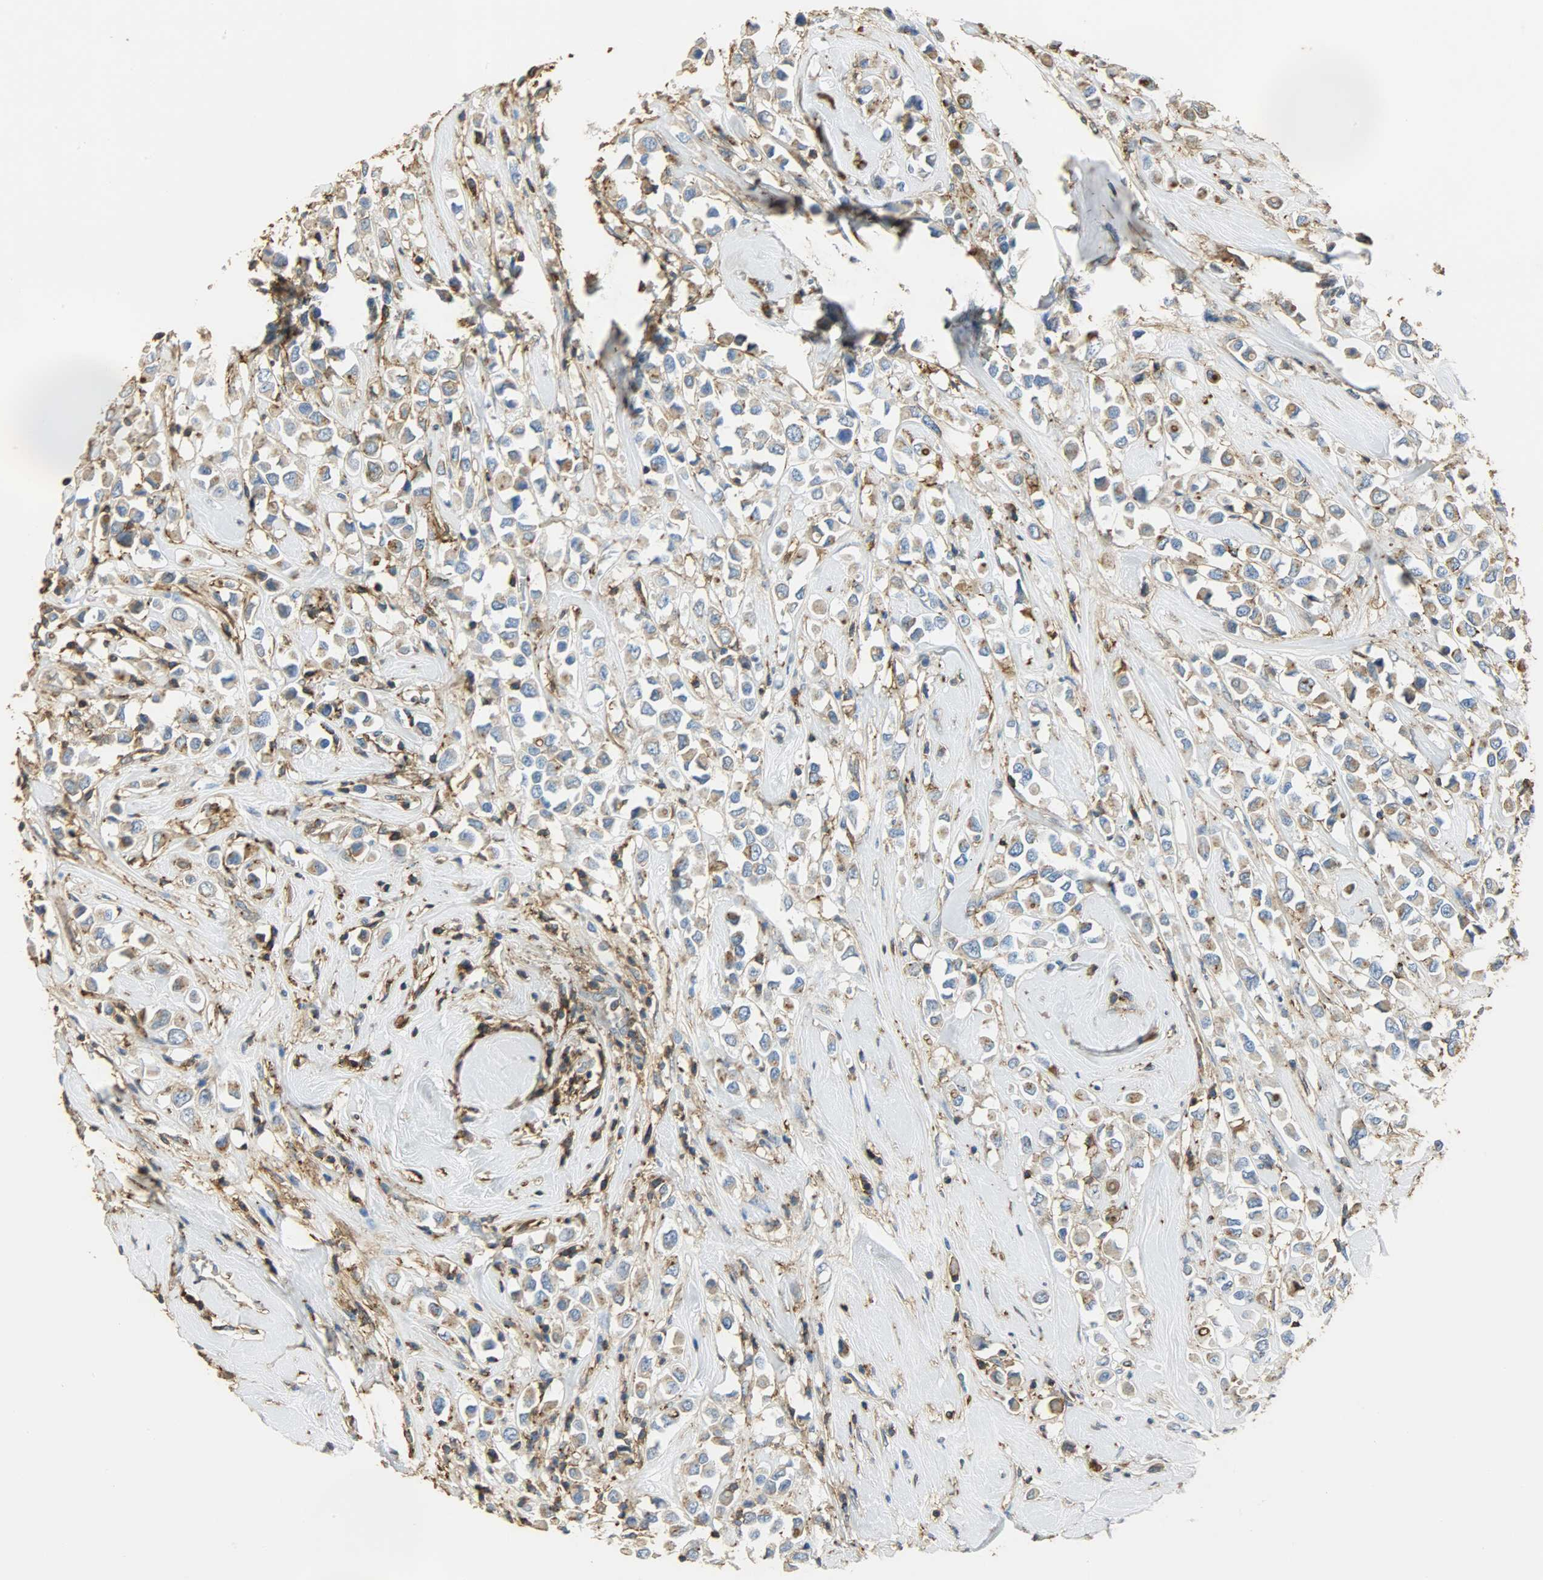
{"staining": {"intensity": "weak", "quantity": ">75%", "location": "cytoplasmic/membranous"}, "tissue": "breast cancer", "cell_type": "Tumor cells", "image_type": "cancer", "snomed": [{"axis": "morphology", "description": "Duct carcinoma"}, {"axis": "topography", "description": "Breast"}], "caption": "A low amount of weak cytoplasmic/membranous staining is seen in approximately >75% of tumor cells in breast cancer (invasive ductal carcinoma) tissue. The staining was performed using DAB, with brown indicating positive protein expression. Nuclei are stained blue with hematoxylin.", "gene": "ANXA6", "patient": {"sex": "female", "age": 61}}